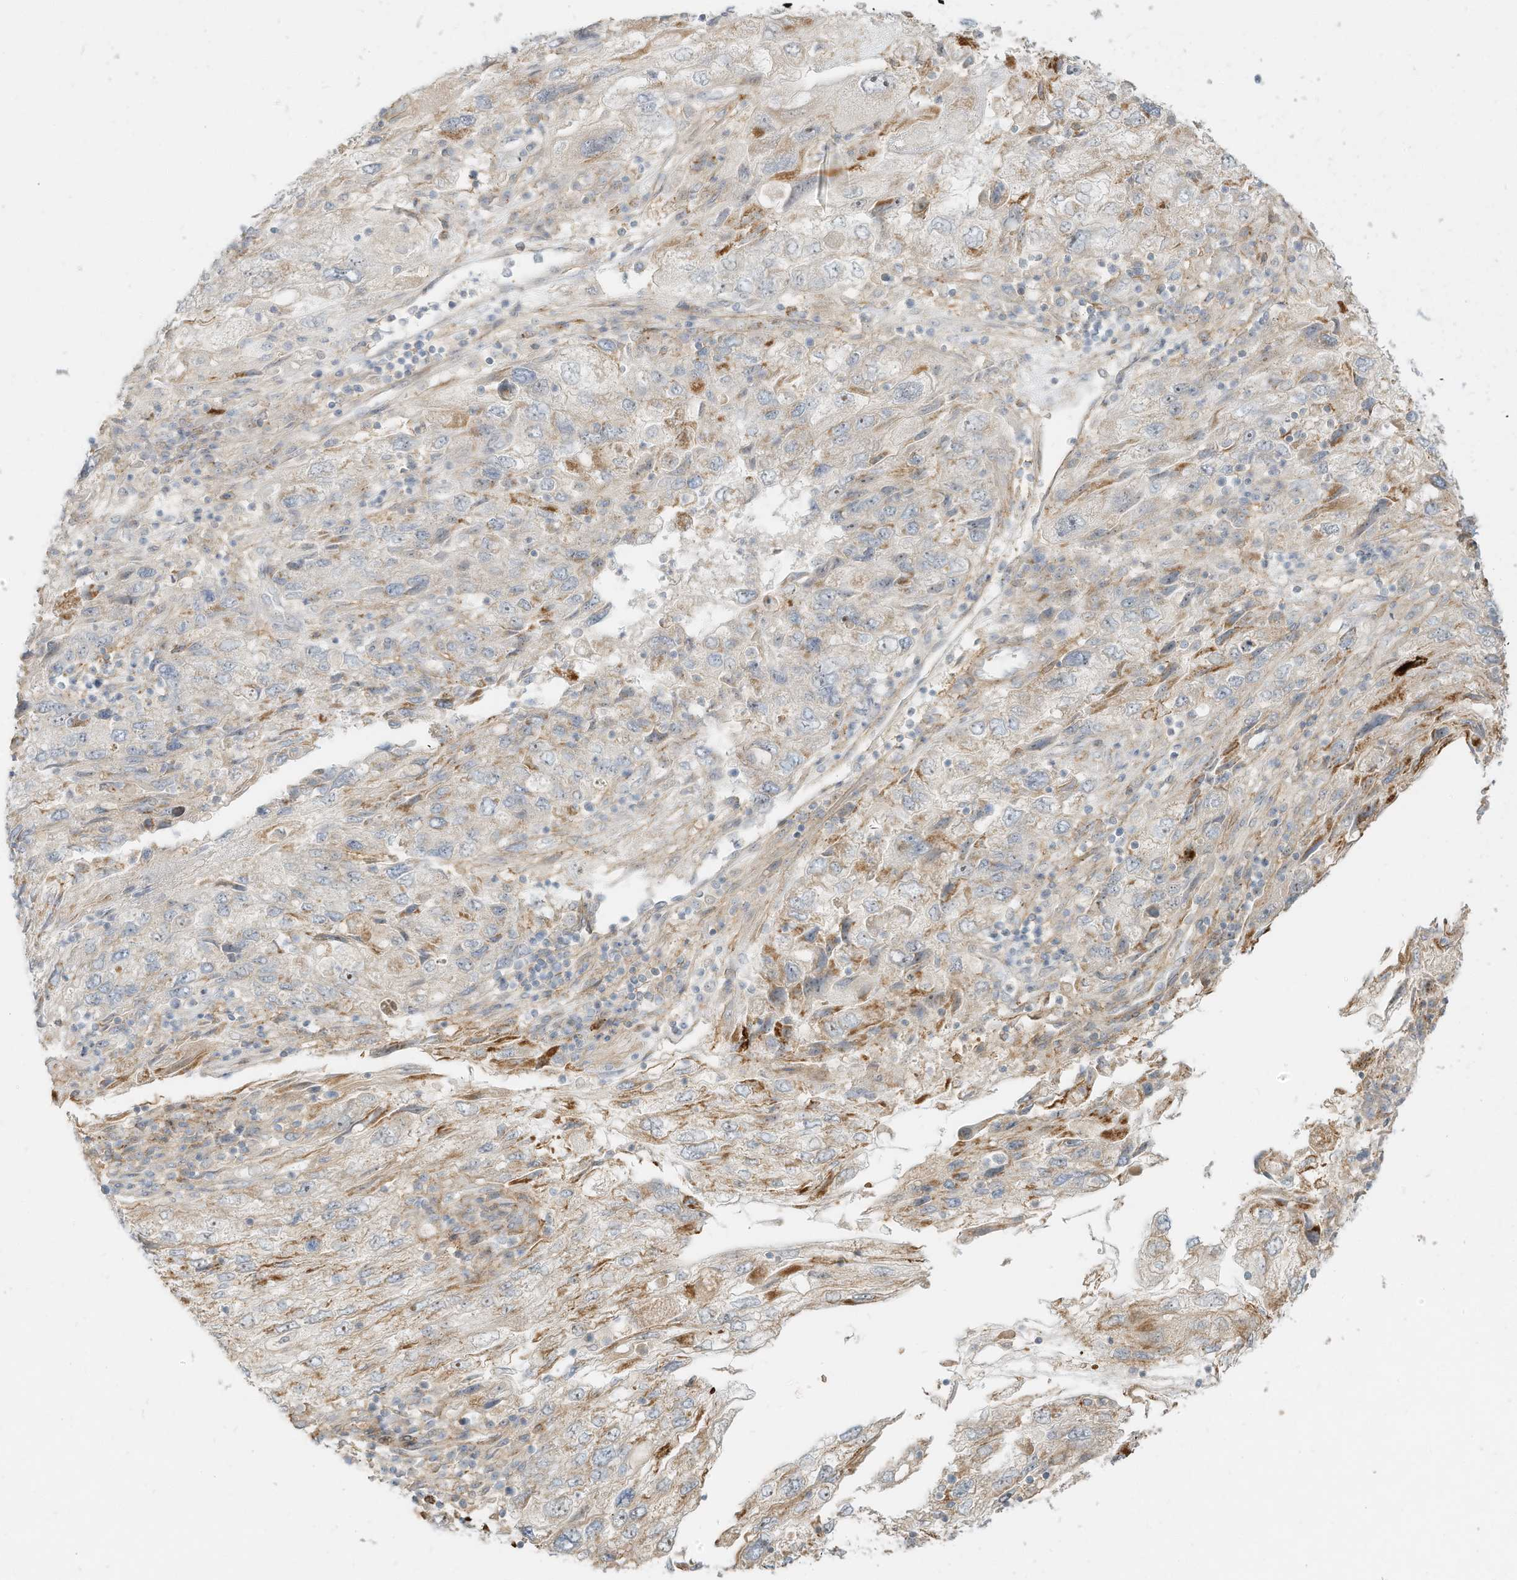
{"staining": {"intensity": "moderate", "quantity": "<25%", "location": "cytoplasmic/membranous"}, "tissue": "endometrial cancer", "cell_type": "Tumor cells", "image_type": "cancer", "snomed": [{"axis": "morphology", "description": "Adenocarcinoma, NOS"}, {"axis": "topography", "description": "Endometrium"}], "caption": "Immunohistochemical staining of human endometrial cancer demonstrates low levels of moderate cytoplasmic/membranous staining in approximately <25% of tumor cells.", "gene": "OFD1", "patient": {"sex": "female", "age": 49}}